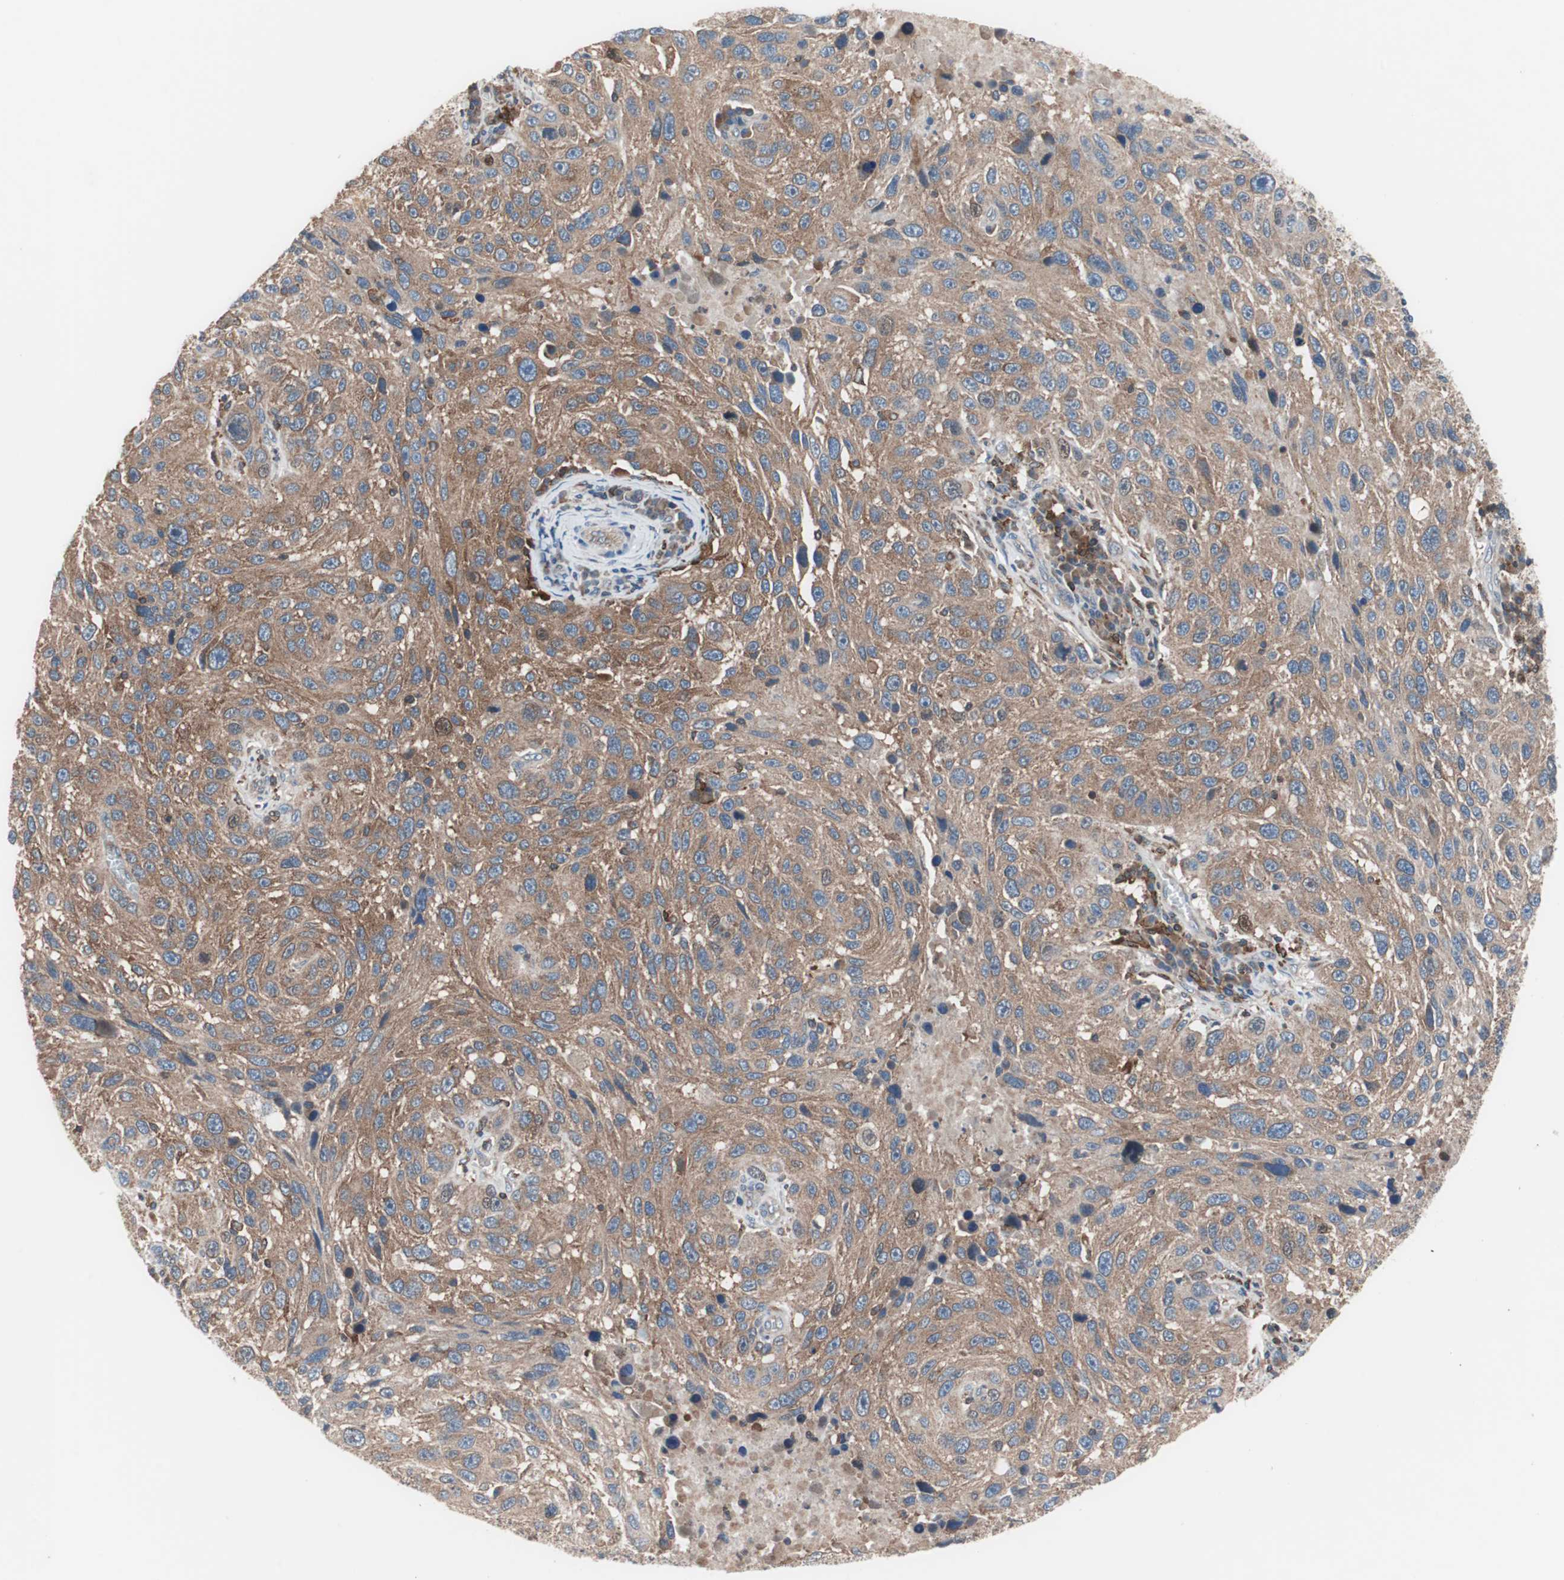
{"staining": {"intensity": "moderate", "quantity": ">75%", "location": "cytoplasmic/membranous"}, "tissue": "melanoma", "cell_type": "Tumor cells", "image_type": "cancer", "snomed": [{"axis": "morphology", "description": "Malignant melanoma, NOS"}, {"axis": "topography", "description": "Skin"}], "caption": "Tumor cells demonstrate moderate cytoplasmic/membranous positivity in about >75% of cells in malignant melanoma.", "gene": "PIK3R1", "patient": {"sex": "male", "age": 53}}